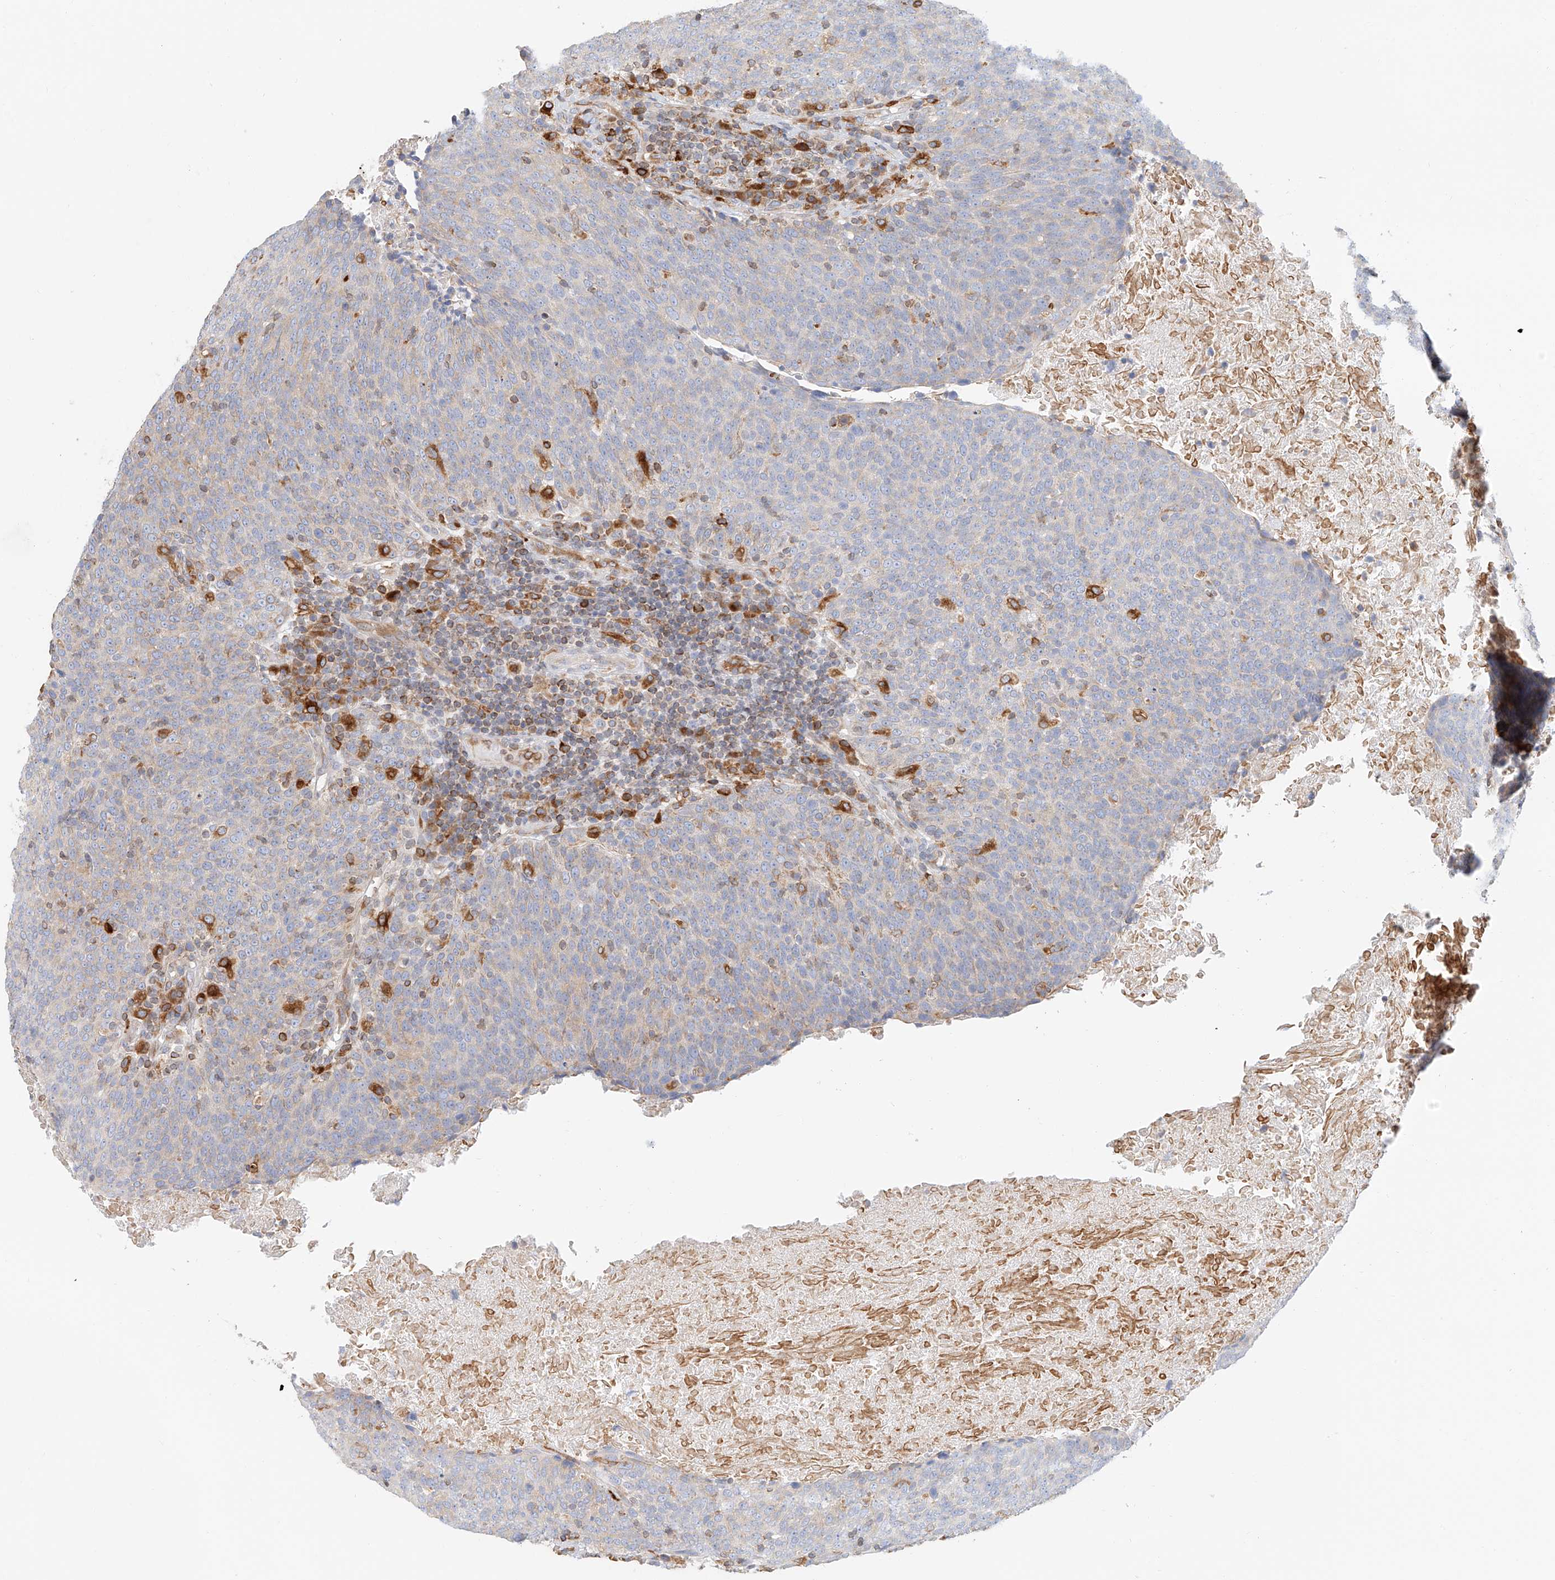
{"staining": {"intensity": "moderate", "quantity": "<25%", "location": "cytoplasmic/membranous"}, "tissue": "head and neck cancer", "cell_type": "Tumor cells", "image_type": "cancer", "snomed": [{"axis": "morphology", "description": "Squamous cell carcinoma, NOS"}, {"axis": "morphology", "description": "Squamous cell carcinoma, metastatic, NOS"}, {"axis": "topography", "description": "Lymph node"}, {"axis": "topography", "description": "Head-Neck"}], "caption": "Immunohistochemistry (IHC) of human head and neck cancer reveals low levels of moderate cytoplasmic/membranous staining in approximately <25% of tumor cells.", "gene": "DHRS7", "patient": {"sex": "male", "age": 62}}